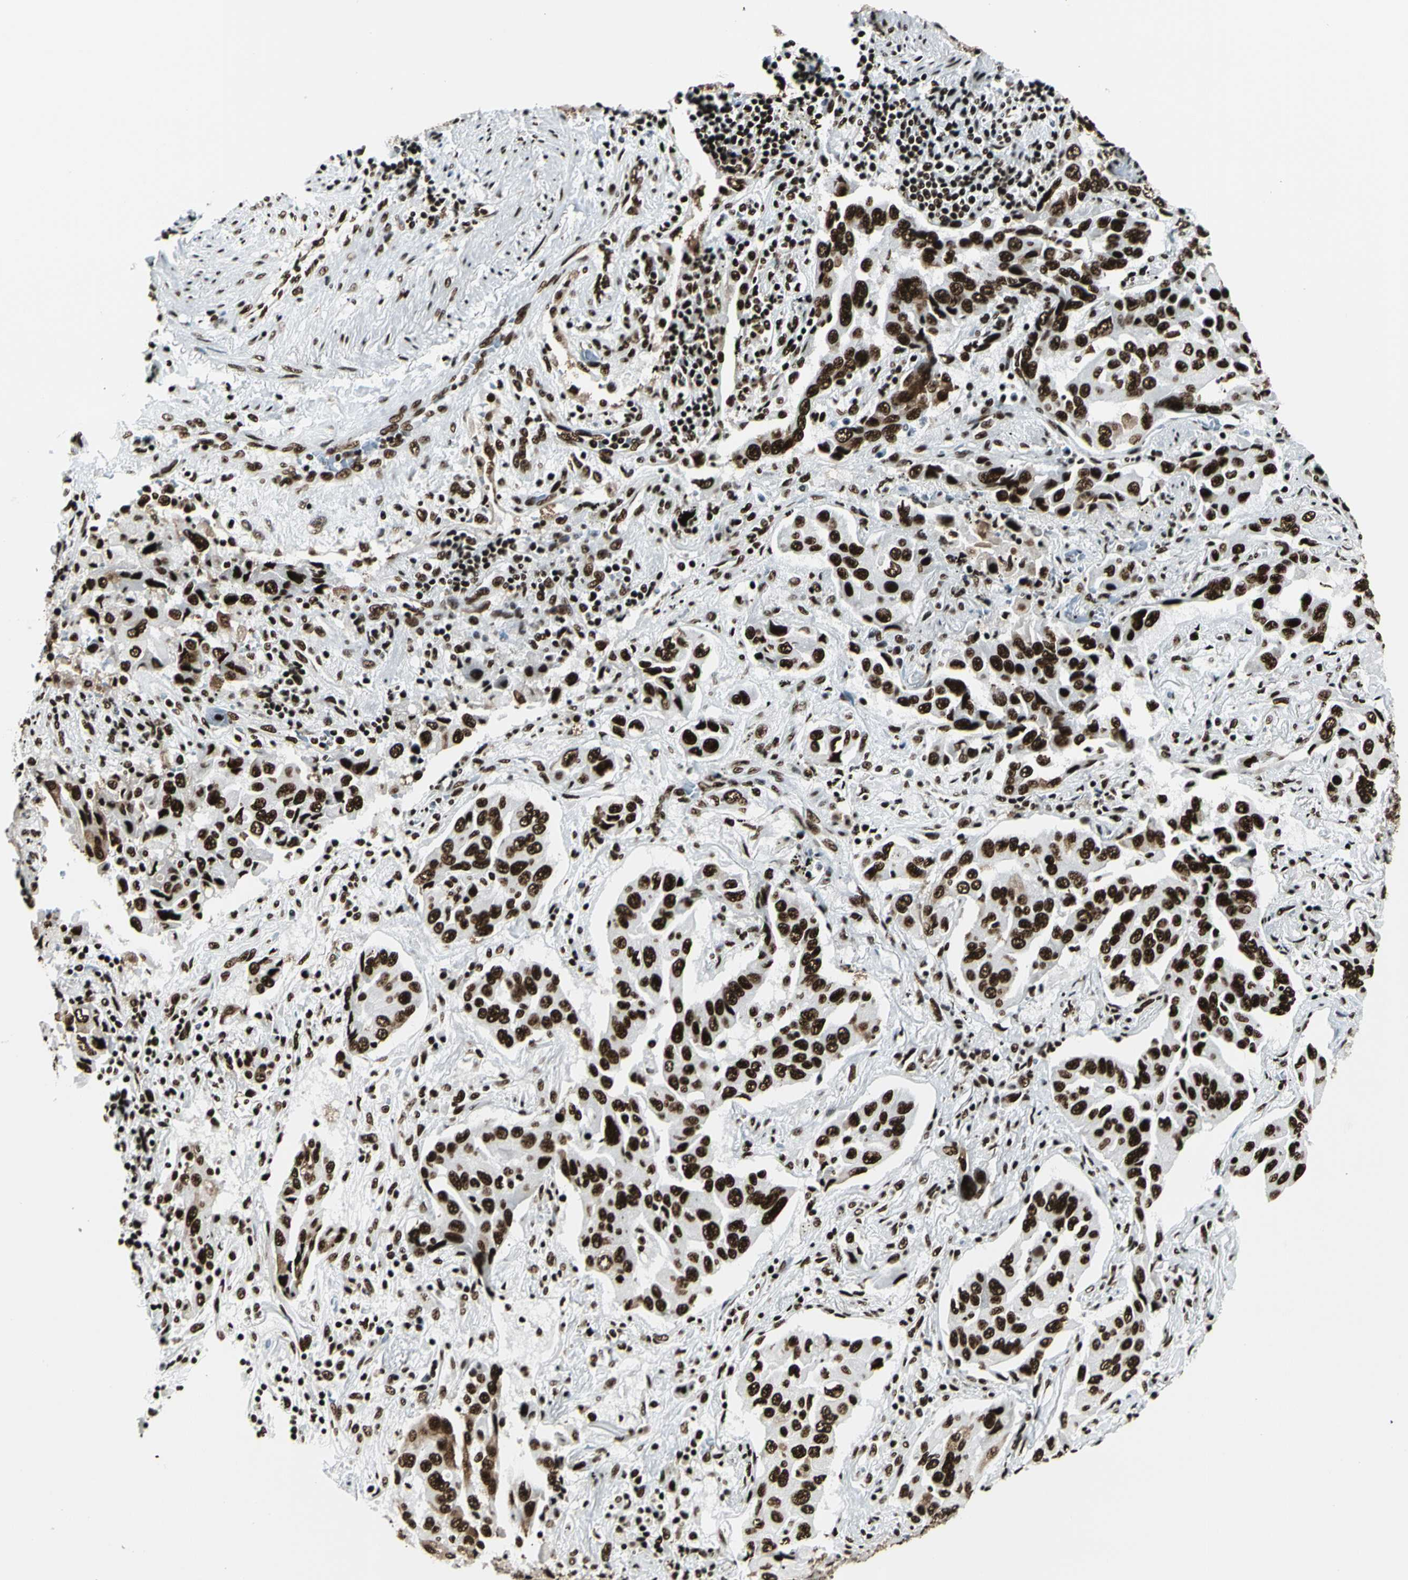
{"staining": {"intensity": "strong", "quantity": ">75%", "location": "nuclear"}, "tissue": "lung cancer", "cell_type": "Tumor cells", "image_type": "cancer", "snomed": [{"axis": "morphology", "description": "Adenocarcinoma, NOS"}, {"axis": "topography", "description": "Lung"}], "caption": "A histopathology image showing strong nuclear expression in about >75% of tumor cells in lung cancer (adenocarcinoma), as visualized by brown immunohistochemical staining.", "gene": "CCAR1", "patient": {"sex": "female", "age": 65}}